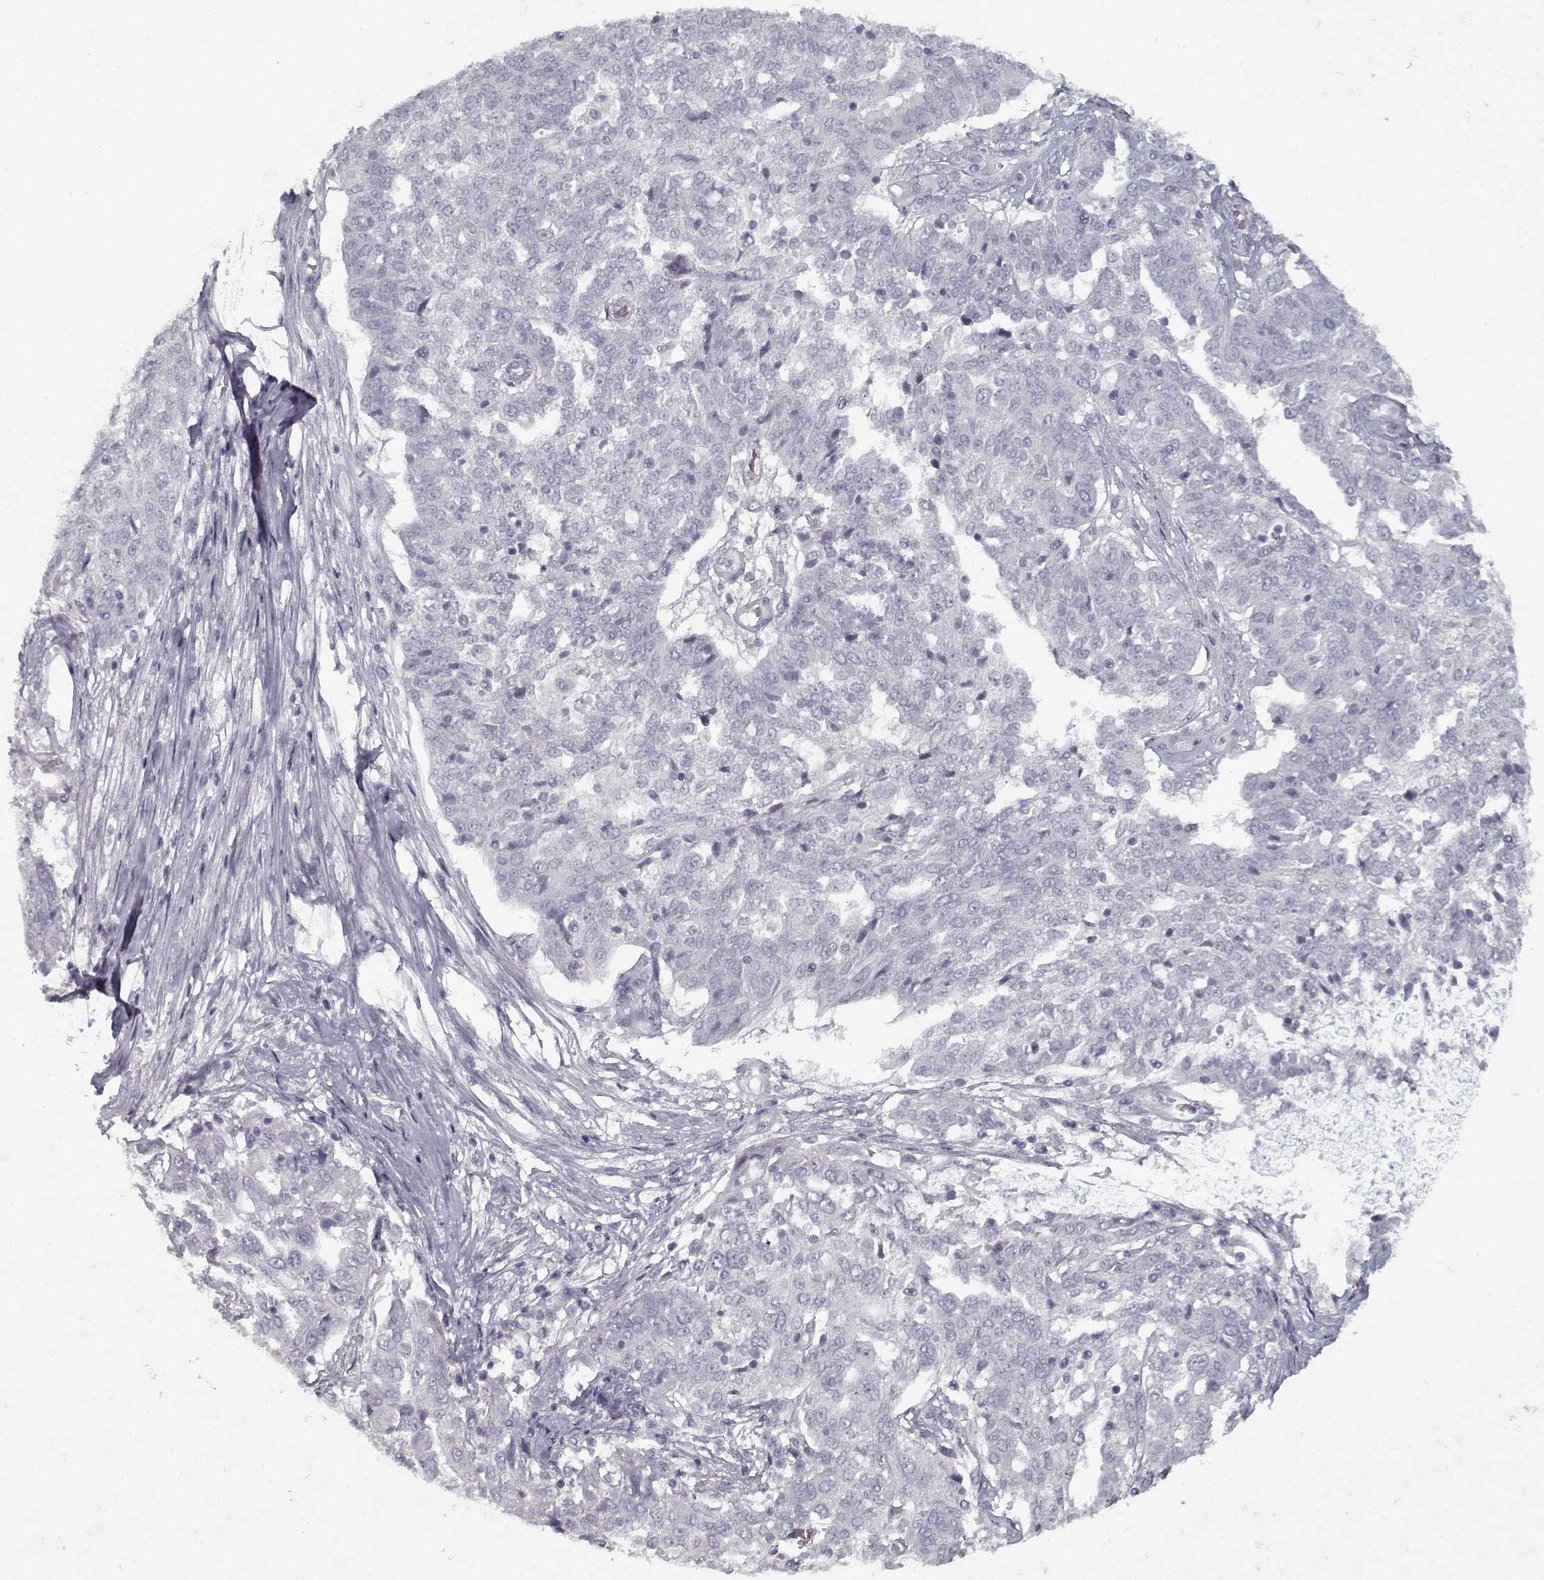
{"staining": {"intensity": "negative", "quantity": "none", "location": "none"}, "tissue": "ovarian cancer", "cell_type": "Tumor cells", "image_type": "cancer", "snomed": [{"axis": "morphology", "description": "Cystadenocarcinoma, serous, NOS"}, {"axis": "topography", "description": "Ovary"}], "caption": "Serous cystadenocarcinoma (ovarian) was stained to show a protein in brown. There is no significant expression in tumor cells.", "gene": "GAD2", "patient": {"sex": "female", "age": 67}}